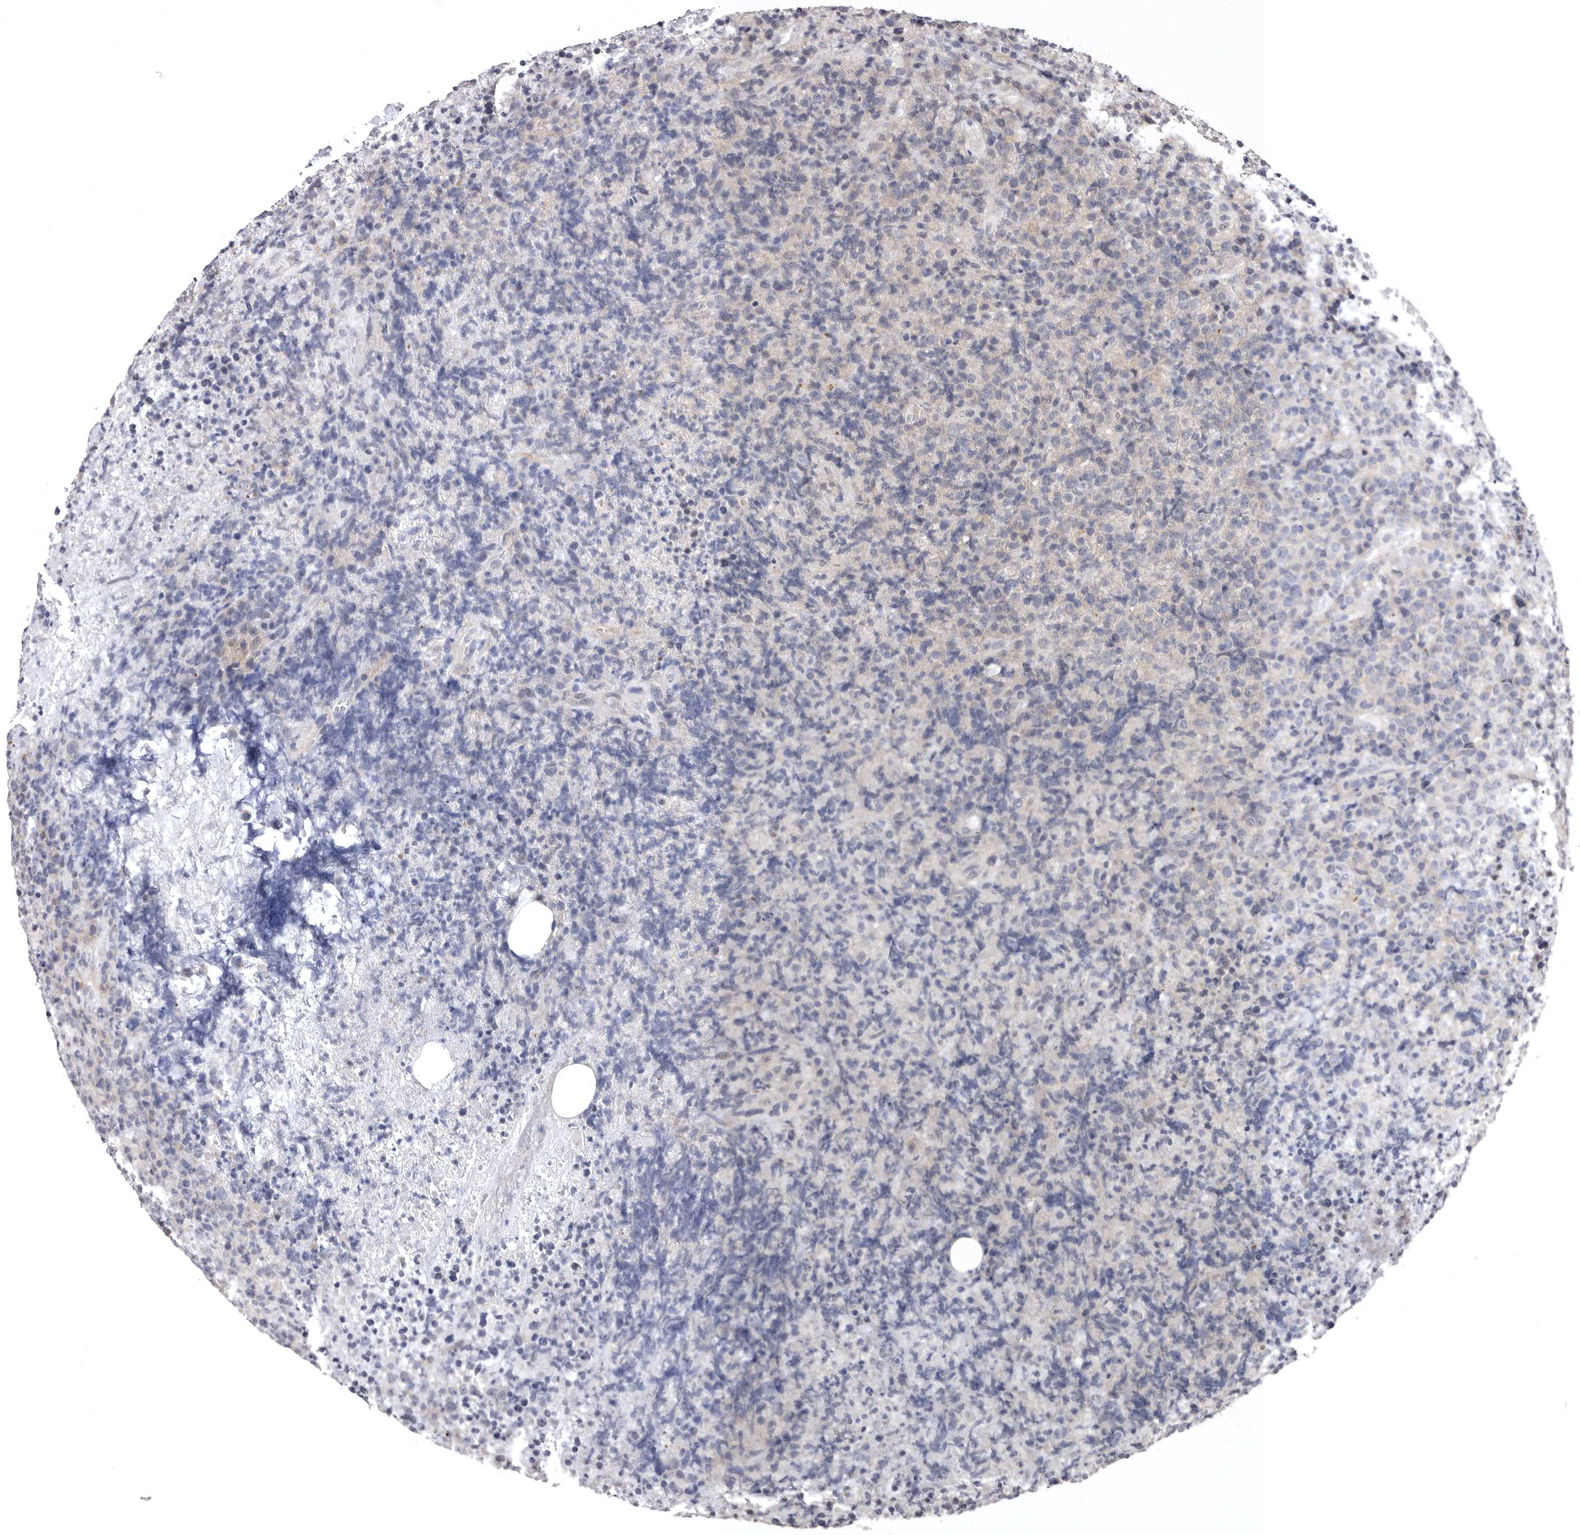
{"staining": {"intensity": "negative", "quantity": "none", "location": "none"}, "tissue": "lymphoma", "cell_type": "Tumor cells", "image_type": "cancer", "snomed": [{"axis": "morphology", "description": "Malignant lymphoma, non-Hodgkin's type, High grade"}, {"axis": "topography", "description": "Lymph node"}], "caption": "The micrograph exhibits no significant staining in tumor cells of lymphoma.", "gene": "PHF20L1", "patient": {"sex": "male", "age": 13}}